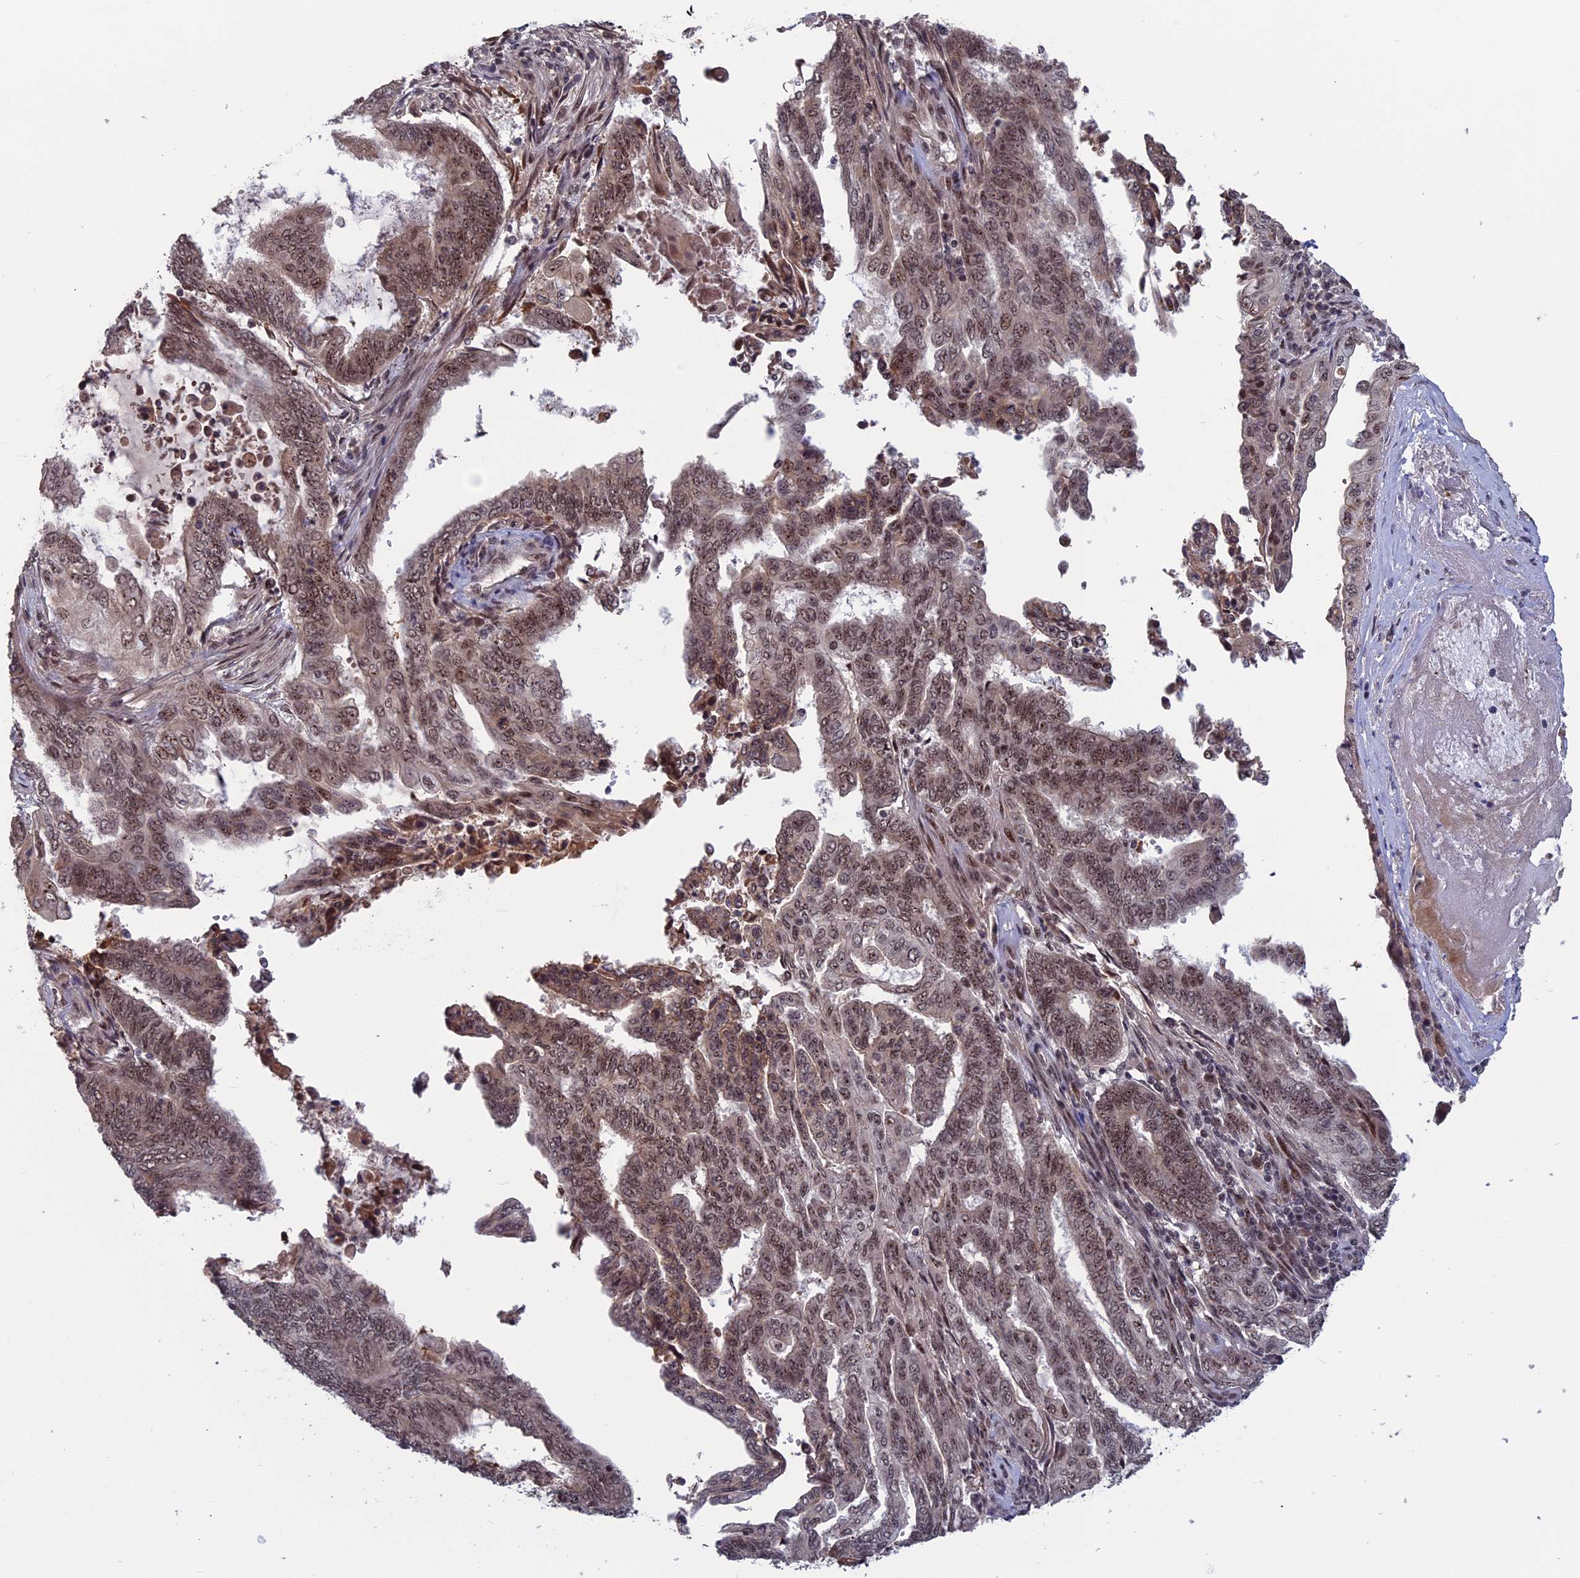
{"staining": {"intensity": "weak", "quantity": ">75%", "location": "nuclear"}, "tissue": "endometrial cancer", "cell_type": "Tumor cells", "image_type": "cancer", "snomed": [{"axis": "morphology", "description": "Adenocarcinoma, NOS"}, {"axis": "topography", "description": "Uterus"}, {"axis": "topography", "description": "Endometrium"}], "caption": "A high-resolution micrograph shows immunohistochemistry (IHC) staining of endometrial cancer, which shows weak nuclear expression in about >75% of tumor cells. Using DAB (3,3'-diaminobenzidine) (brown) and hematoxylin (blue) stains, captured at high magnification using brightfield microscopy.", "gene": "CACTIN", "patient": {"sex": "female", "age": 70}}